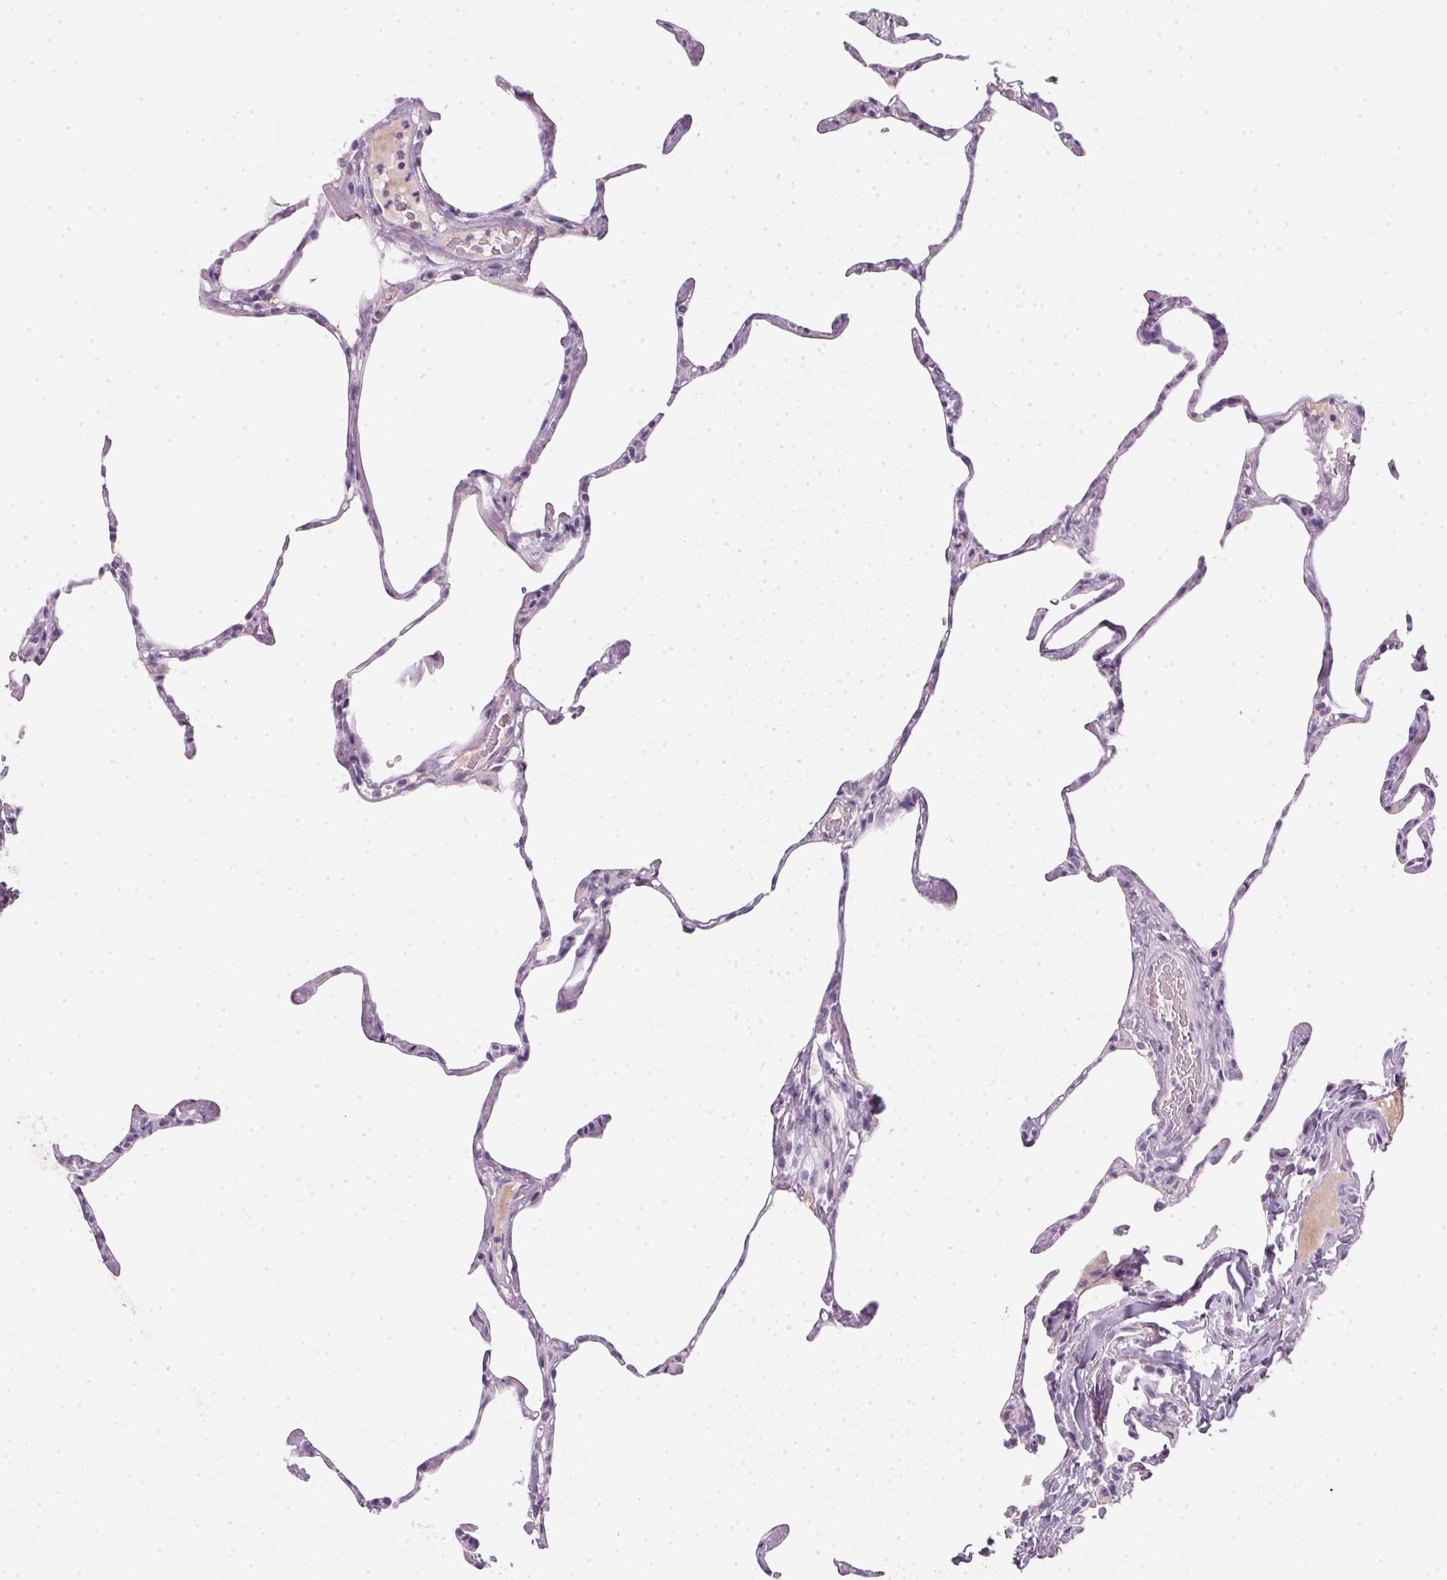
{"staining": {"intensity": "negative", "quantity": "none", "location": "none"}, "tissue": "lung", "cell_type": "Alveolar cells", "image_type": "normal", "snomed": [{"axis": "morphology", "description": "Normal tissue, NOS"}, {"axis": "topography", "description": "Lung"}], "caption": "The IHC image has no significant positivity in alveolar cells of lung.", "gene": "TMEM72", "patient": {"sex": "male", "age": 65}}